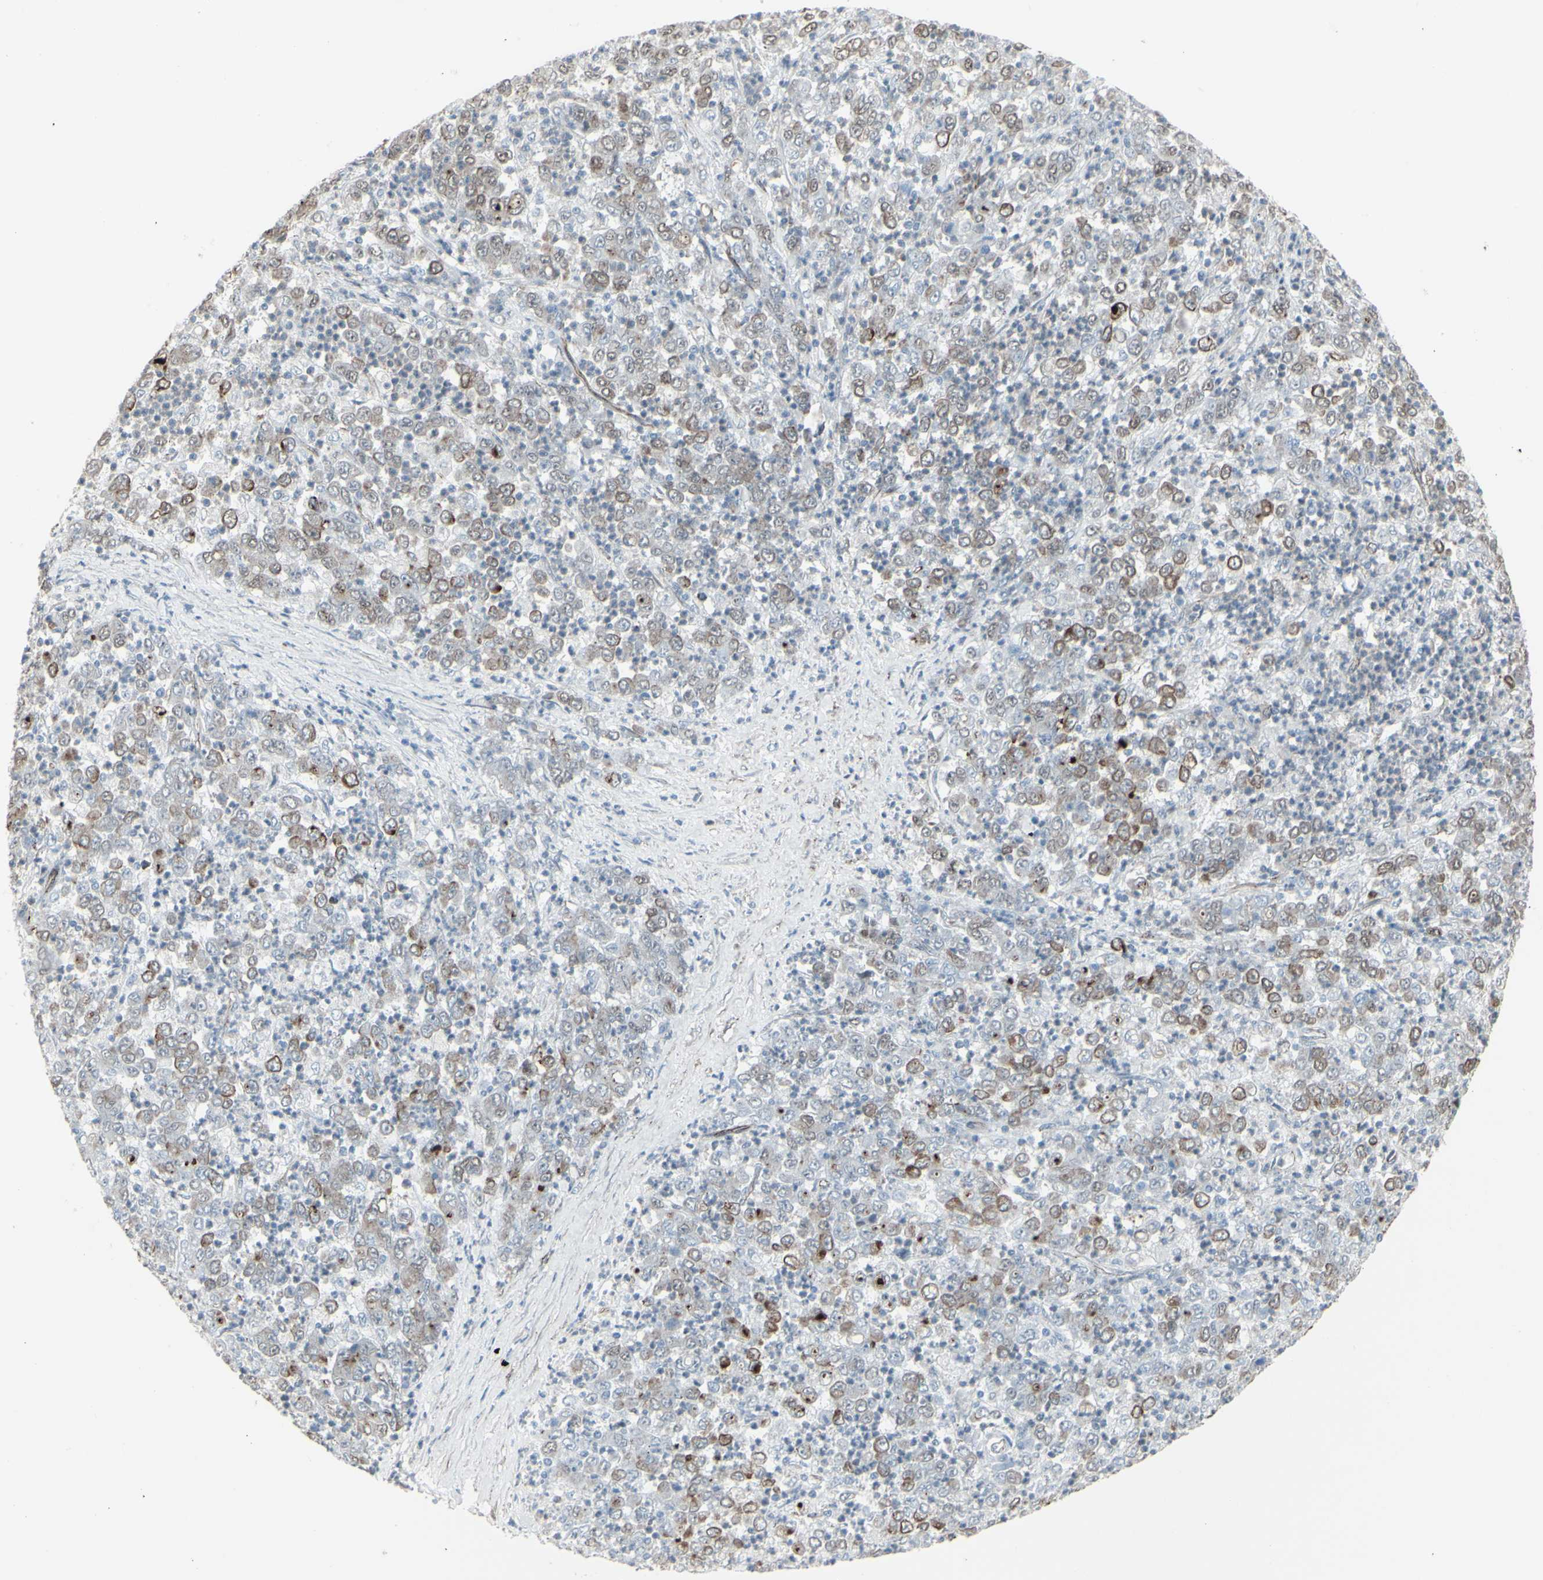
{"staining": {"intensity": "weak", "quantity": "25%-75%", "location": "cytoplasmic/membranous"}, "tissue": "stomach cancer", "cell_type": "Tumor cells", "image_type": "cancer", "snomed": [{"axis": "morphology", "description": "Adenocarcinoma, NOS"}, {"axis": "topography", "description": "Stomach, lower"}], "caption": "An immunohistochemistry (IHC) histopathology image of neoplastic tissue is shown. Protein staining in brown highlights weak cytoplasmic/membranous positivity in stomach cancer (adenocarcinoma) within tumor cells.", "gene": "GJA1", "patient": {"sex": "female", "age": 71}}